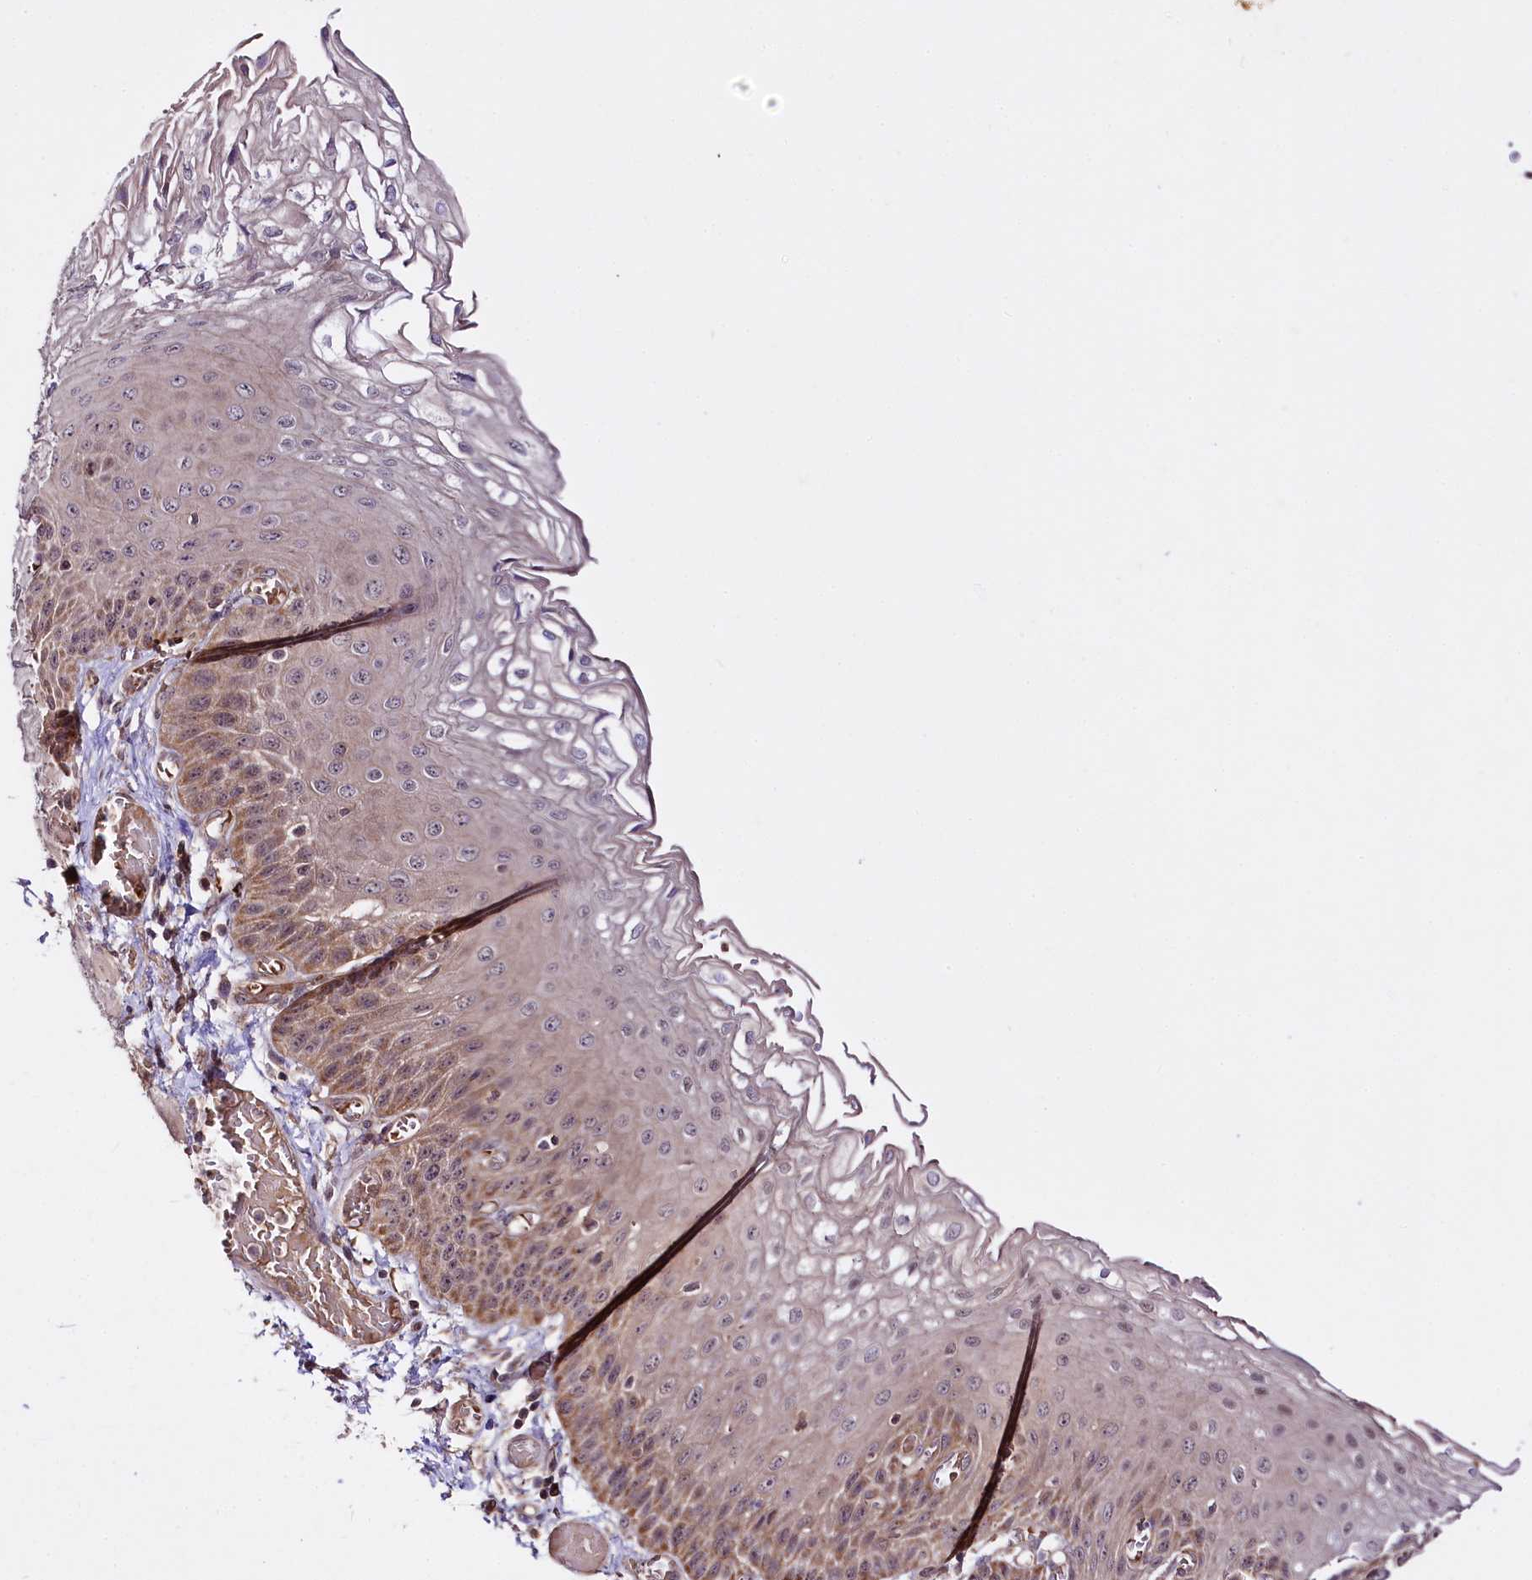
{"staining": {"intensity": "moderate", "quantity": "25%-75%", "location": "cytoplasmic/membranous"}, "tissue": "esophagus", "cell_type": "Squamous epithelial cells", "image_type": "normal", "snomed": [{"axis": "morphology", "description": "Normal tissue, NOS"}, {"axis": "topography", "description": "Esophagus"}], "caption": "Normal esophagus exhibits moderate cytoplasmic/membranous staining in about 25%-75% of squamous epithelial cells, visualized by immunohistochemistry.", "gene": "TAFAZZIN", "patient": {"sex": "male", "age": 81}}